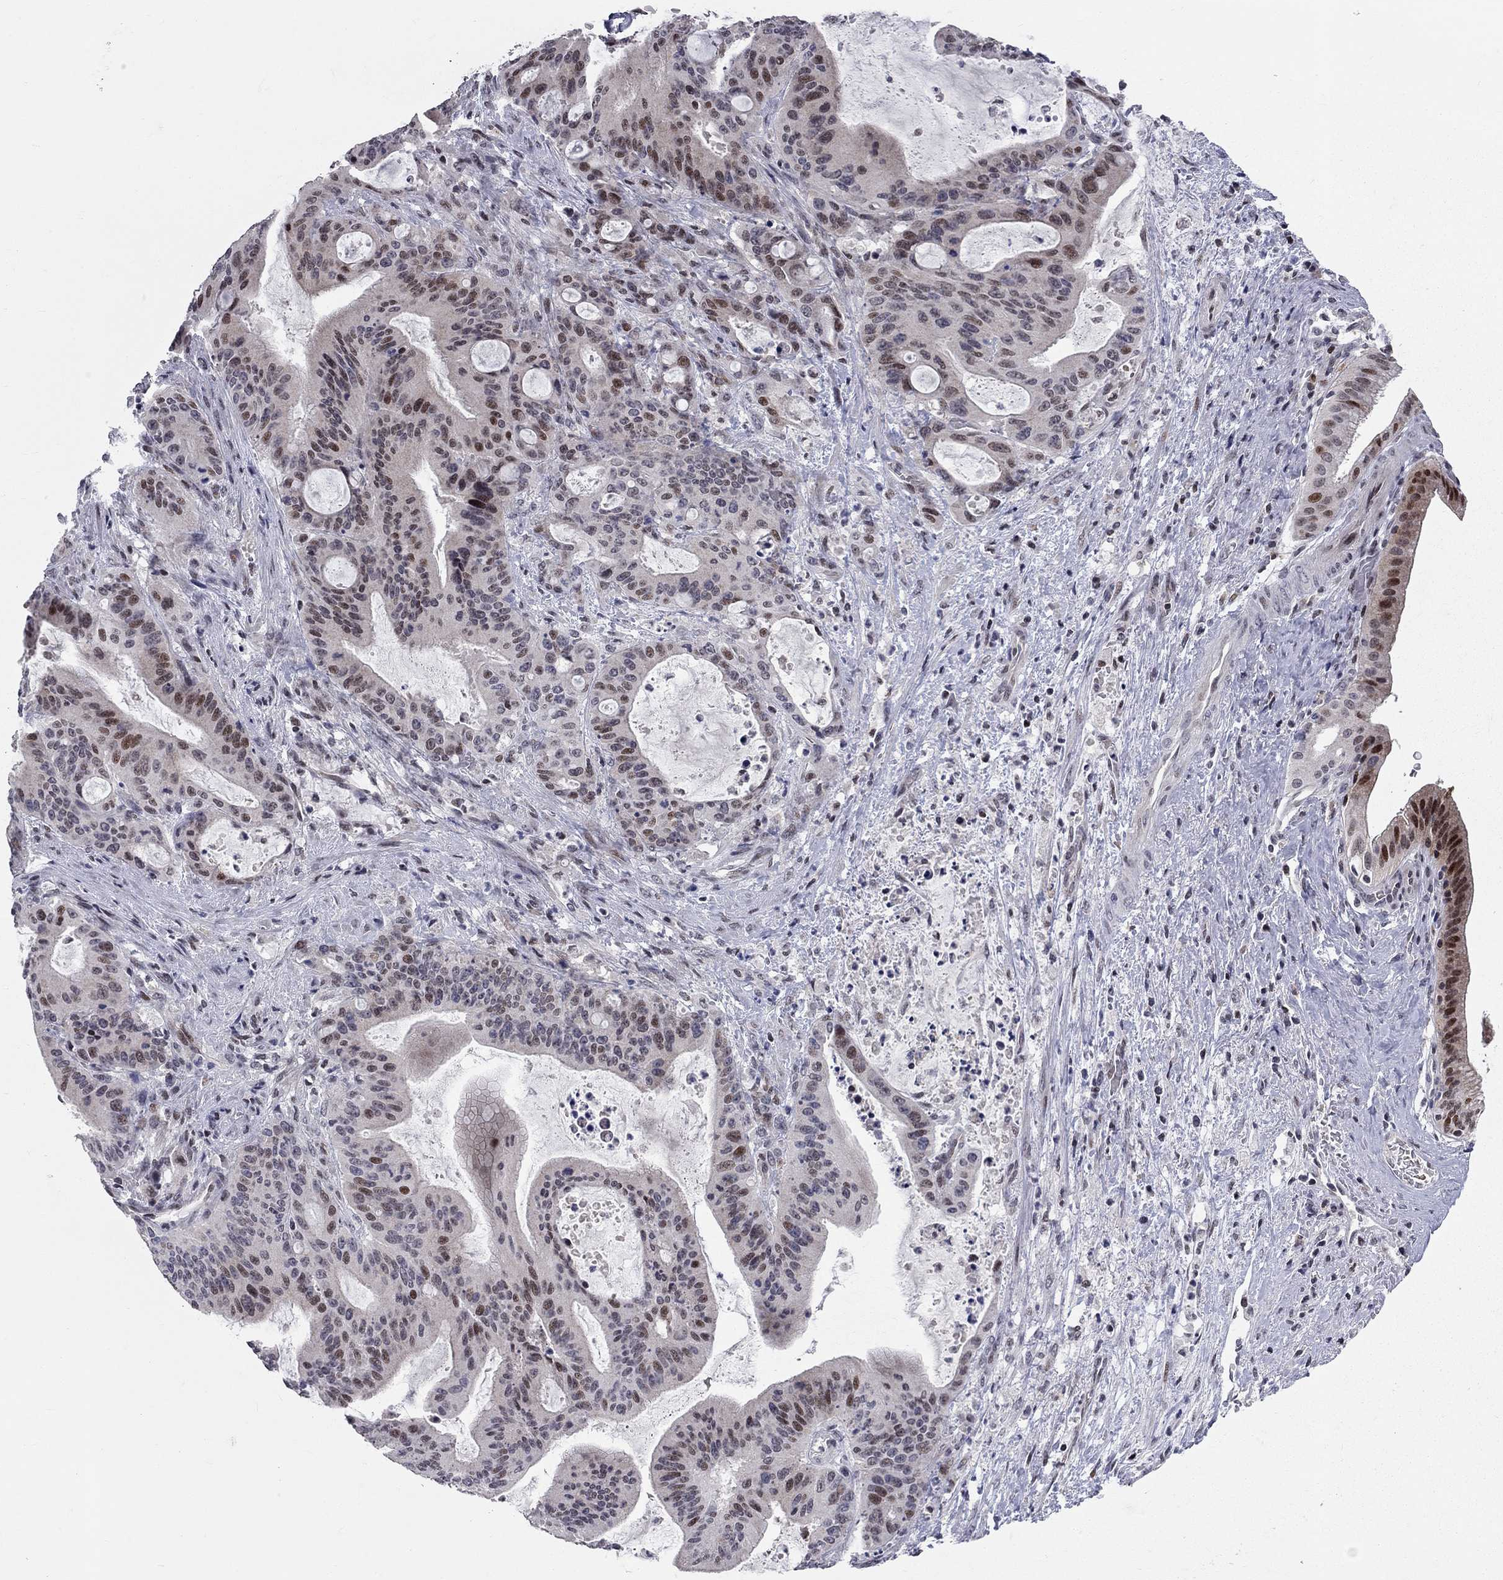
{"staining": {"intensity": "strong", "quantity": "<25%", "location": "nuclear"}, "tissue": "liver cancer", "cell_type": "Tumor cells", "image_type": "cancer", "snomed": [{"axis": "morphology", "description": "Cholangiocarcinoma"}, {"axis": "topography", "description": "Liver"}], "caption": "Strong nuclear staining is appreciated in approximately <25% of tumor cells in liver cholangiocarcinoma.", "gene": "HDAC3", "patient": {"sex": "female", "age": 73}}